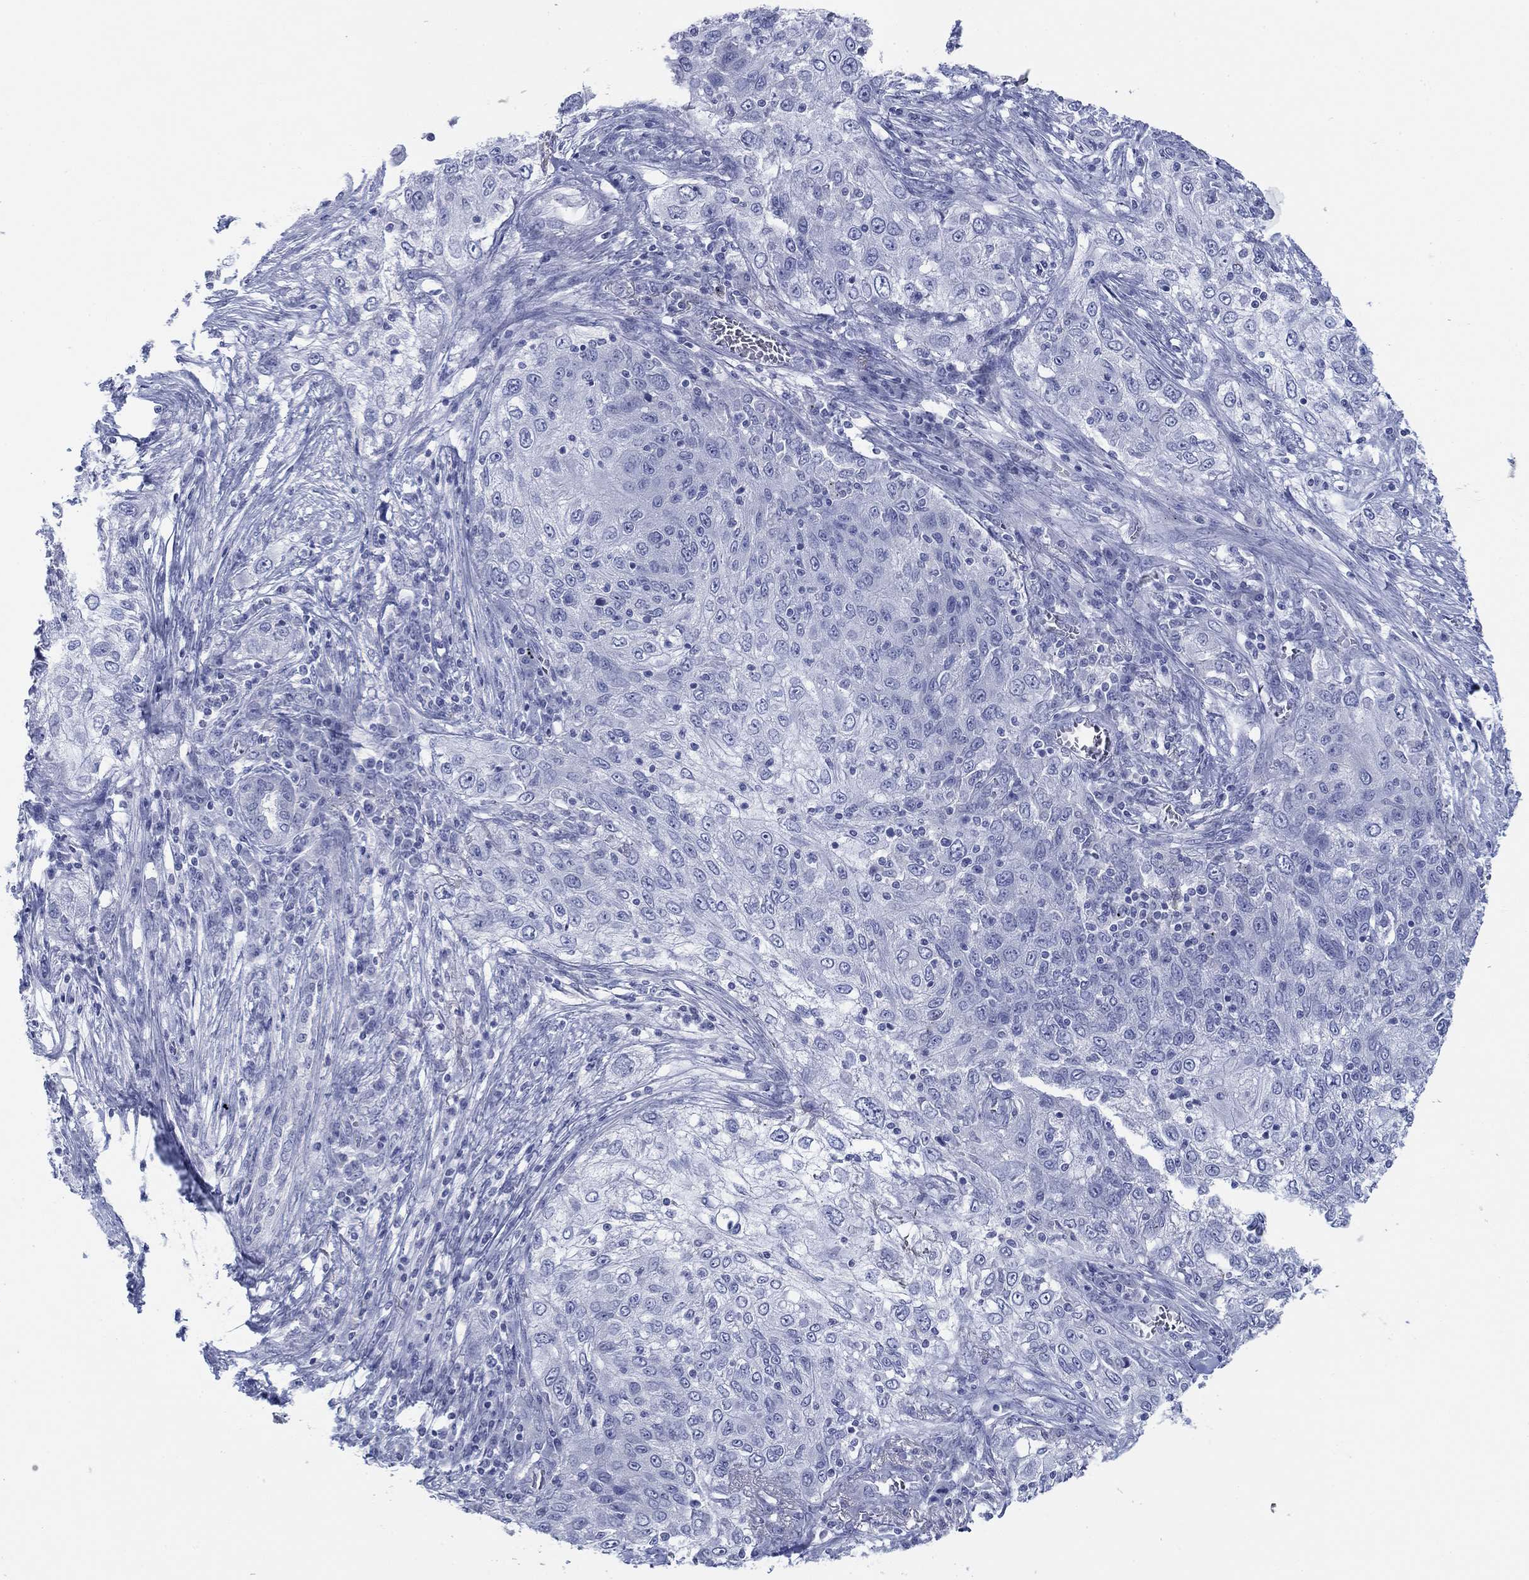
{"staining": {"intensity": "negative", "quantity": "none", "location": "none"}, "tissue": "lung cancer", "cell_type": "Tumor cells", "image_type": "cancer", "snomed": [{"axis": "morphology", "description": "Squamous cell carcinoma, NOS"}, {"axis": "topography", "description": "Lung"}], "caption": "DAB immunohistochemical staining of human lung cancer (squamous cell carcinoma) exhibits no significant expression in tumor cells.", "gene": "PDYN", "patient": {"sex": "female", "age": 69}}